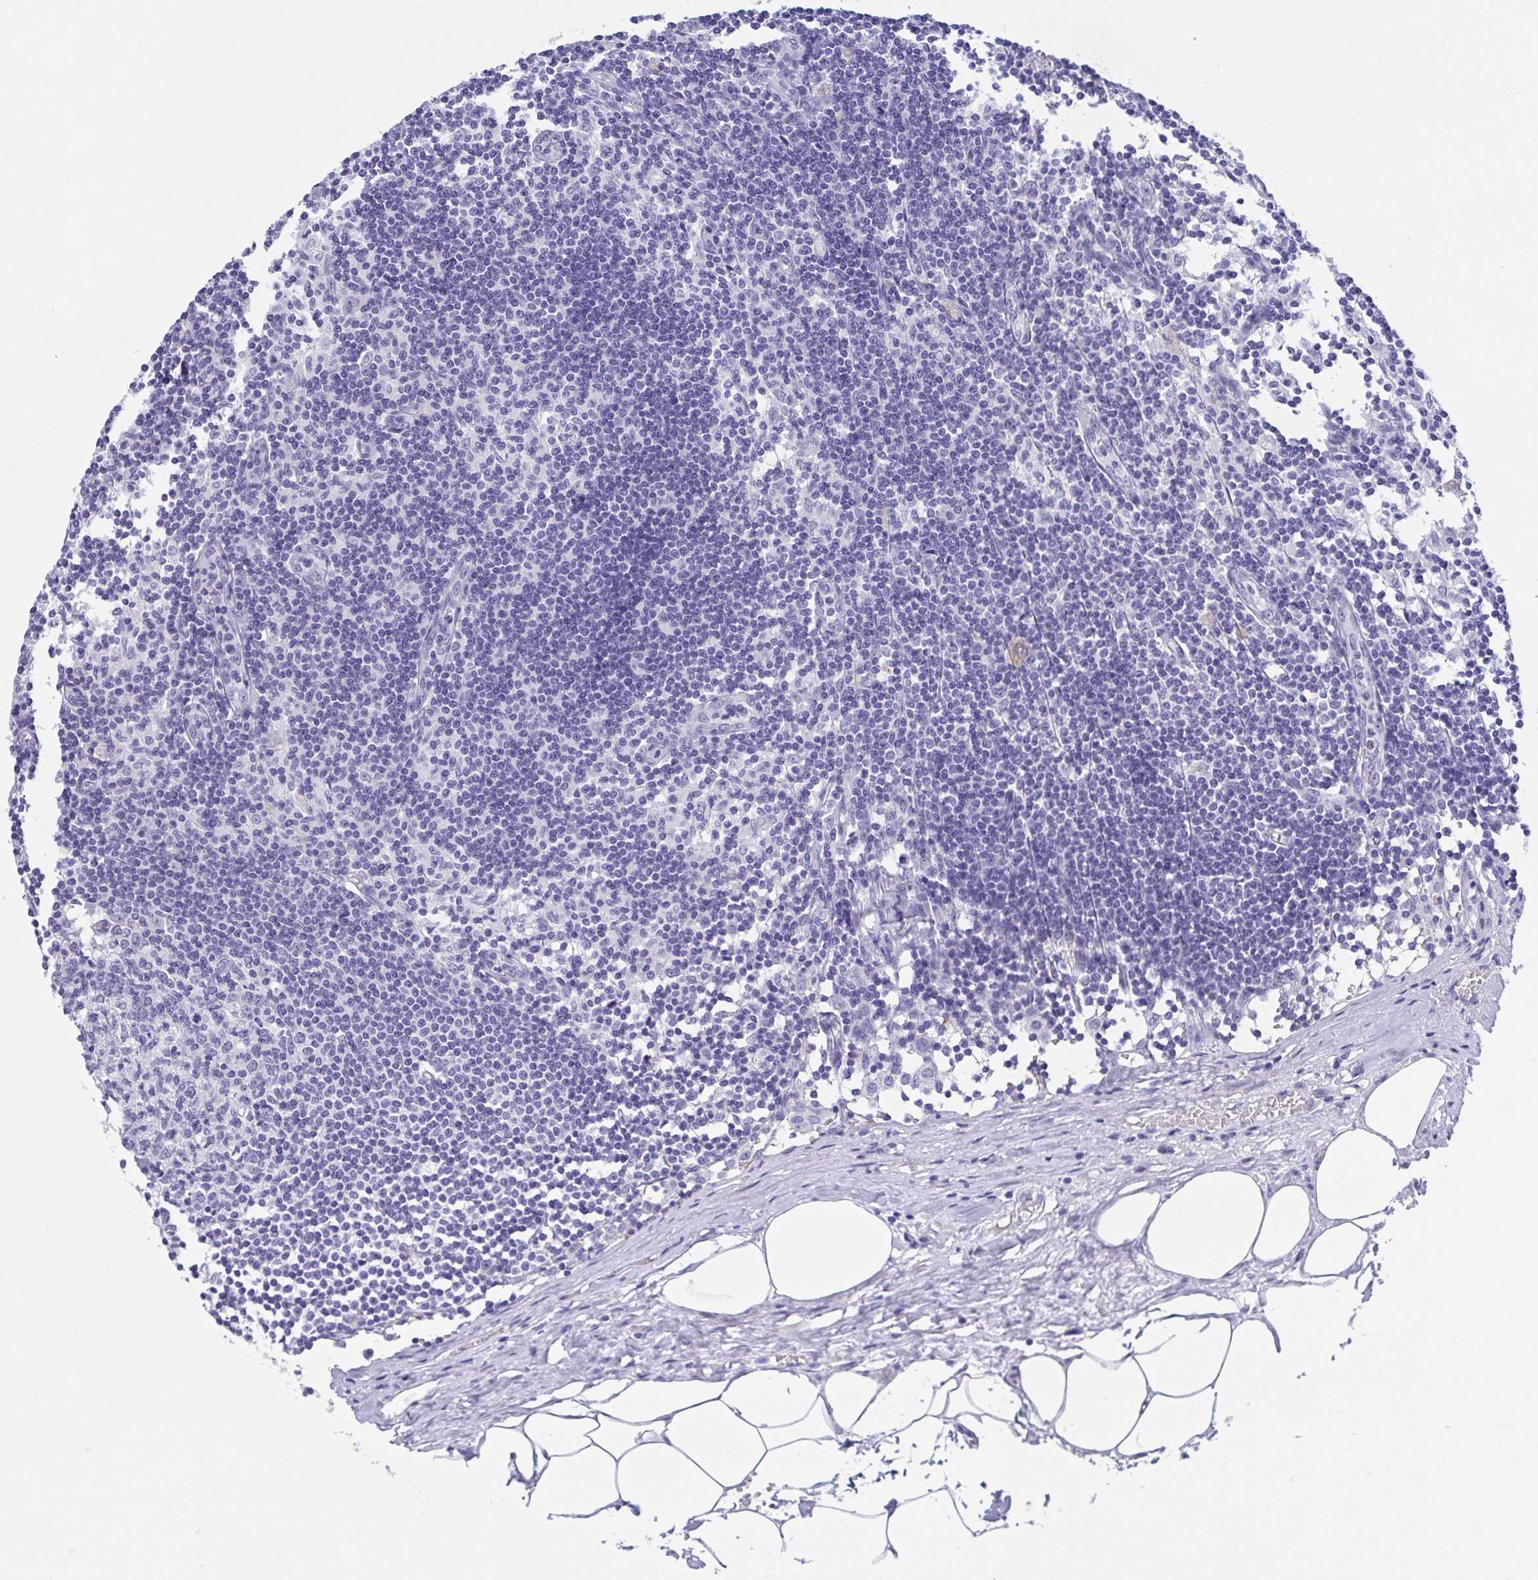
{"staining": {"intensity": "negative", "quantity": "none", "location": "none"}, "tissue": "lymph node", "cell_type": "Germinal center cells", "image_type": "normal", "snomed": [{"axis": "morphology", "description": "Normal tissue, NOS"}, {"axis": "topography", "description": "Lymph node"}], "caption": "Protein analysis of normal lymph node reveals no significant staining in germinal center cells. (DAB IHC, high magnification).", "gene": "MUCL3", "patient": {"sex": "female", "age": 69}}